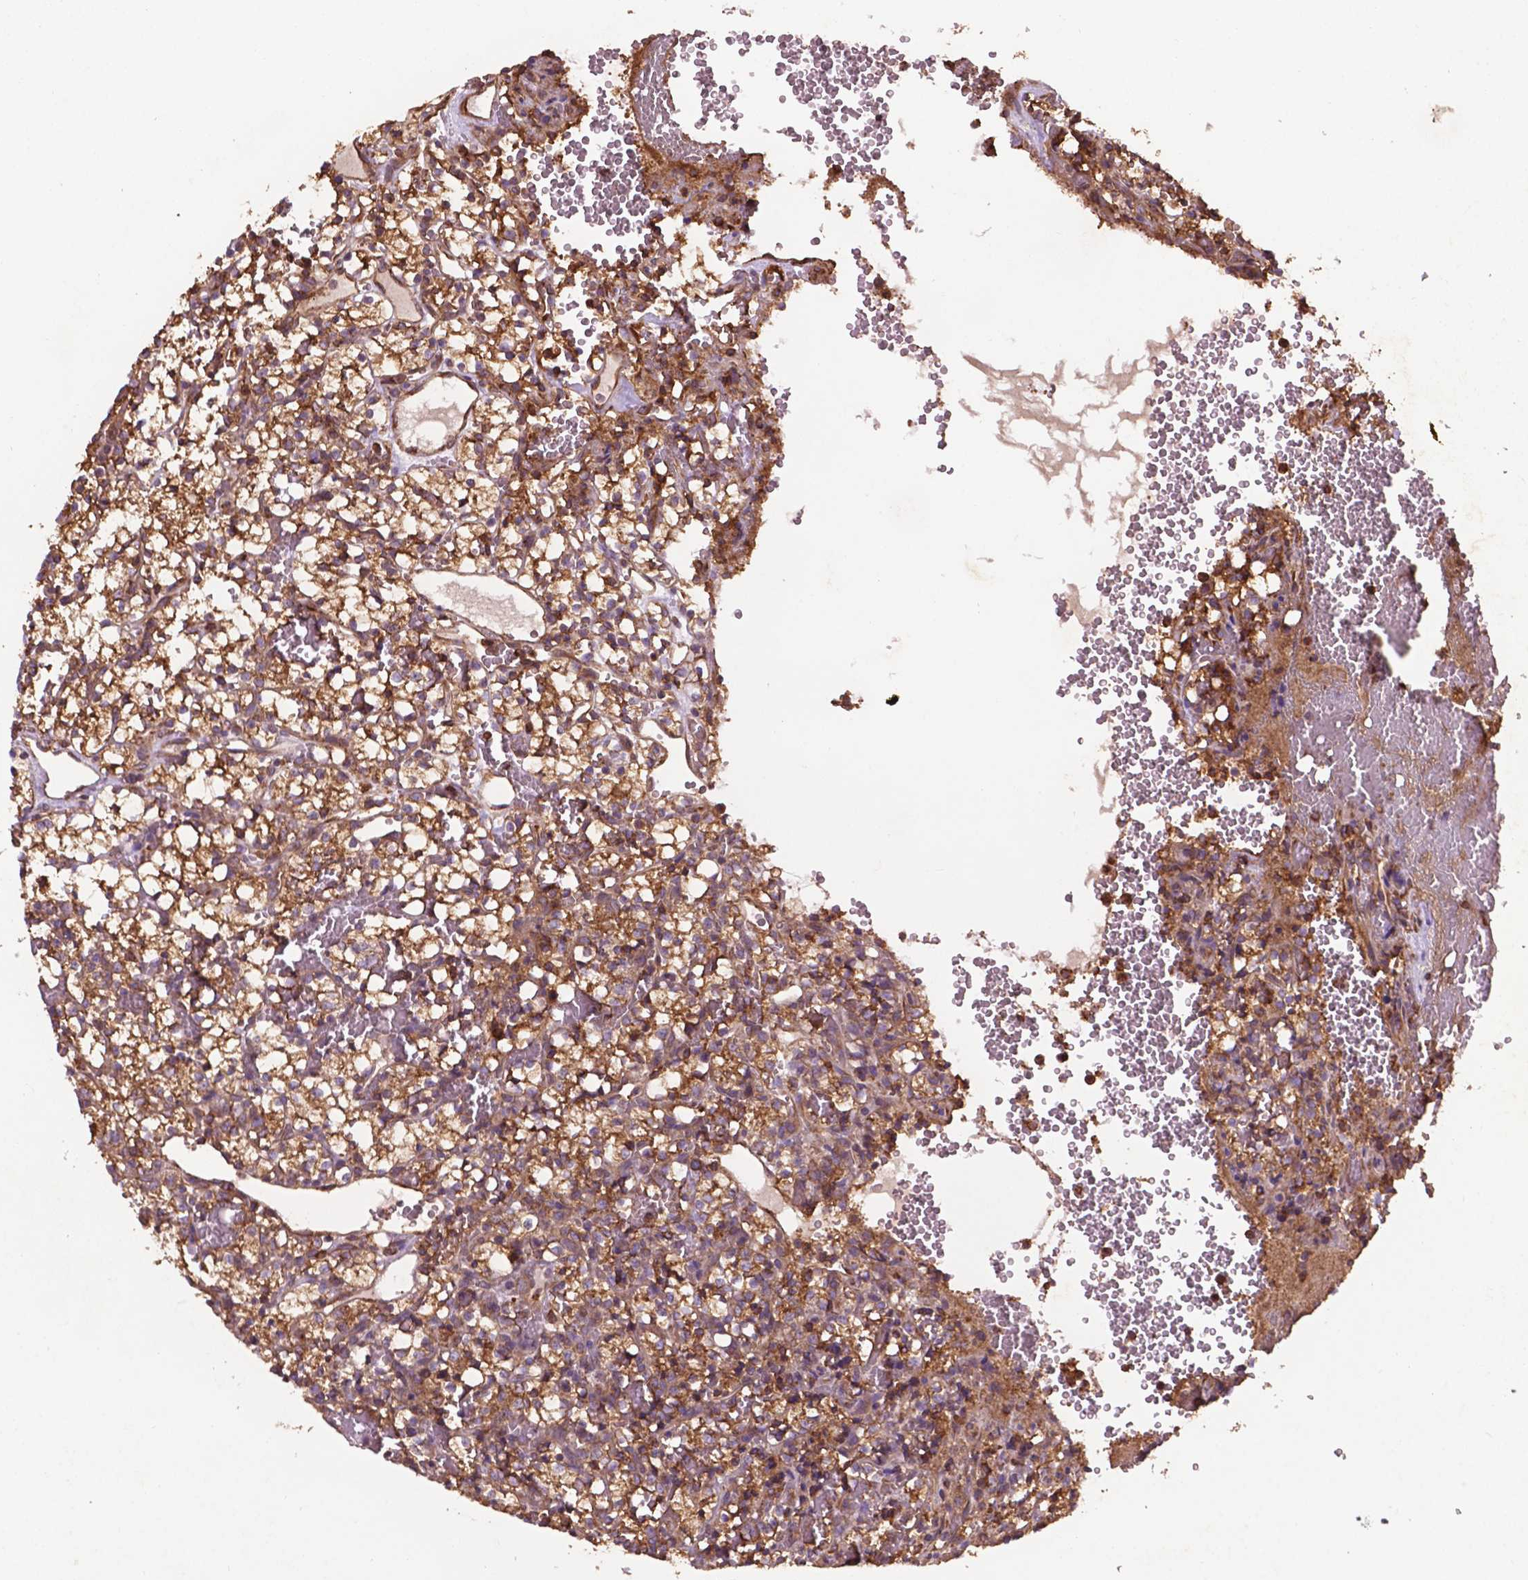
{"staining": {"intensity": "moderate", "quantity": ">75%", "location": "cytoplasmic/membranous"}, "tissue": "renal cancer", "cell_type": "Tumor cells", "image_type": "cancer", "snomed": [{"axis": "morphology", "description": "Adenocarcinoma, NOS"}, {"axis": "topography", "description": "Kidney"}], "caption": "Human renal cancer stained with a brown dye reveals moderate cytoplasmic/membranous positive staining in about >75% of tumor cells.", "gene": "CCDC71L", "patient": {"sex": "female", "age": 69}}